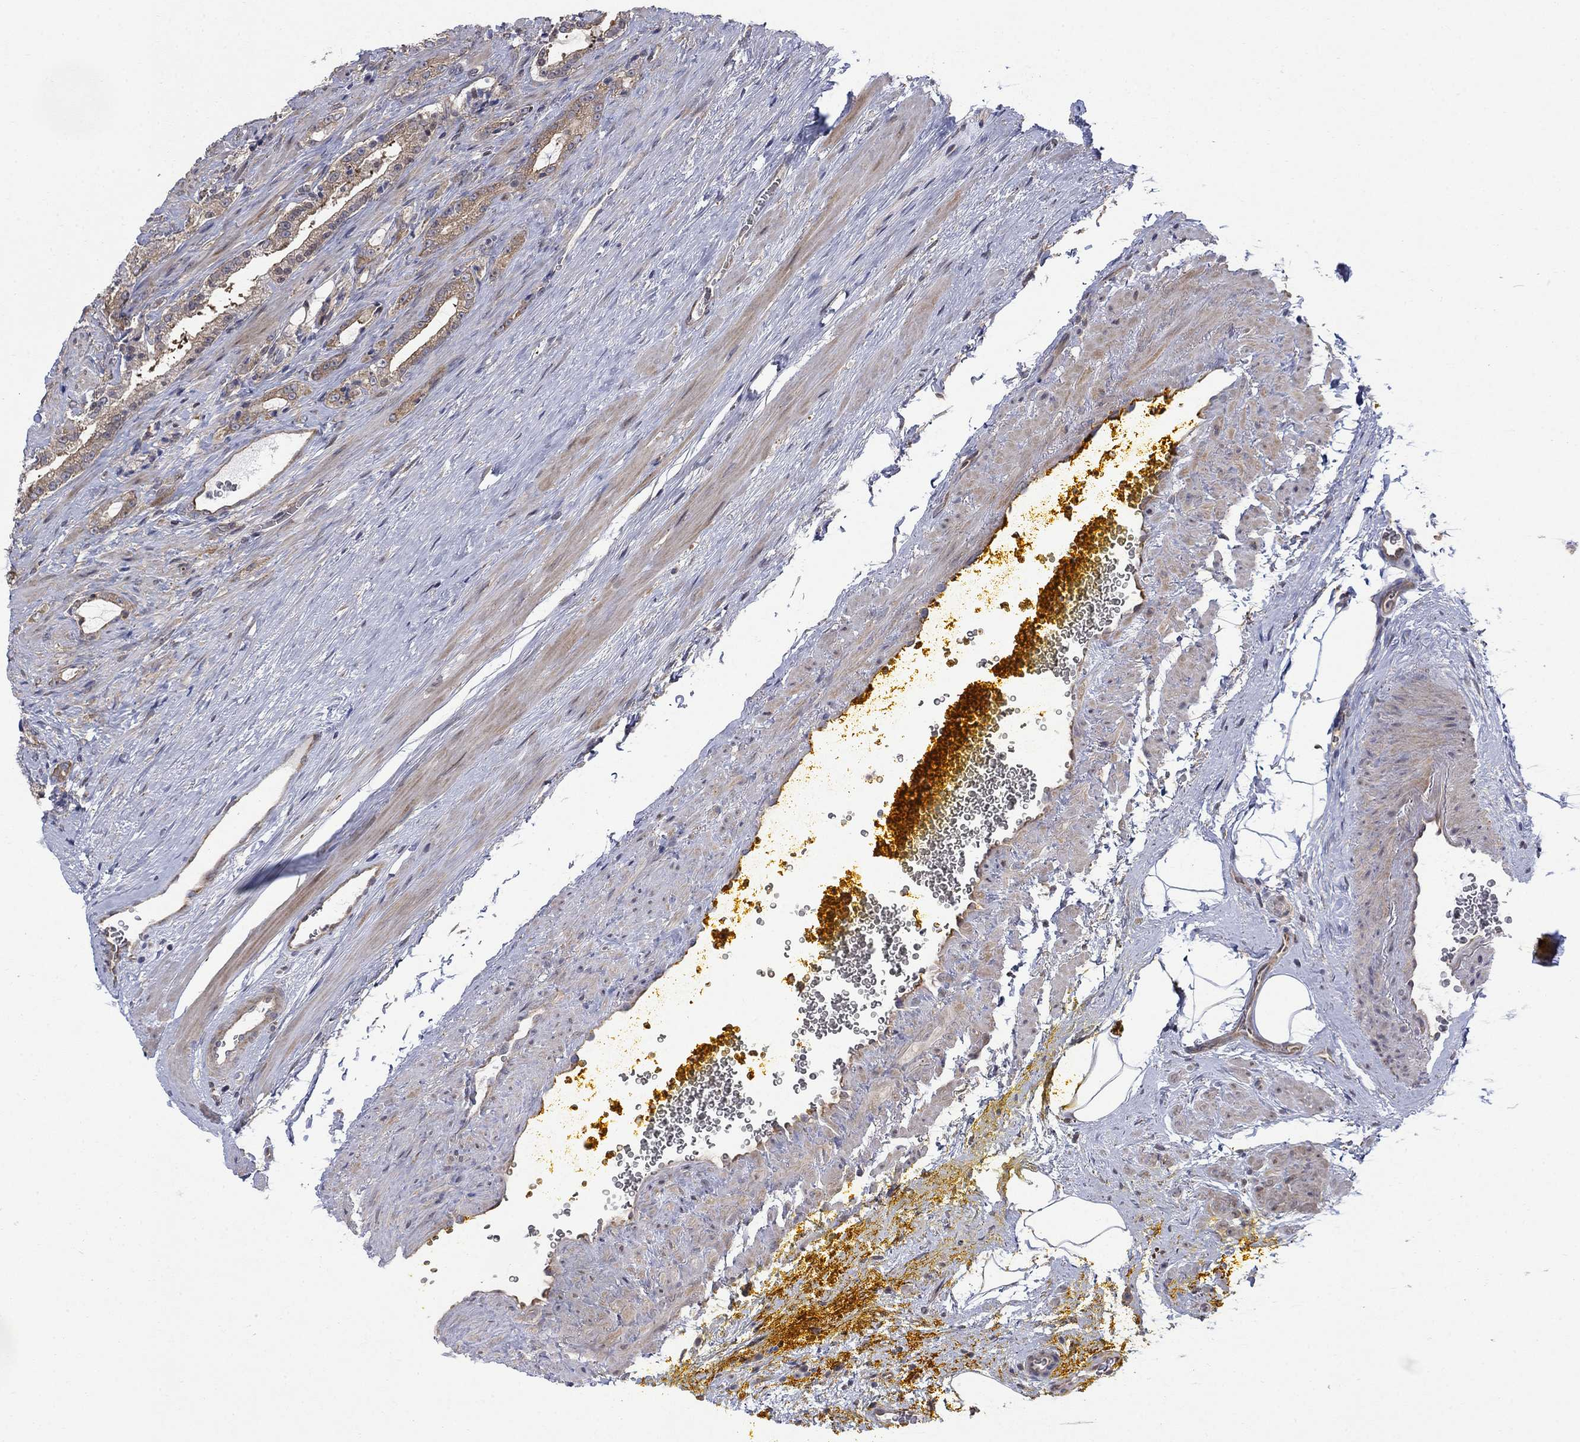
{"staining": {"intensity": "weak", "quantity": ">75%", "location": "cytoplasmic/membranous"}, "tissue": "prostate cancer", "cell_type": "Tumor cells", "image_type": "cancer", "snomed": [{"axis": "morphology", "description": "Adenocarcinoma, NOS"}, {"axis": "topography", "description": "Prostate"}], "caption": "Immunohistochemistry (IHC) image of neoplastic tissue: prostate adenocarcinoma stained using IHC reveals low levels of weak protein expression localized specifically in the cytoplasmic/membranous of tumor cells, appearing as a cytoplasmic/membranous brown color.", "gene": "PDZD2", "patient": {"sex": "male", "age": 67}}